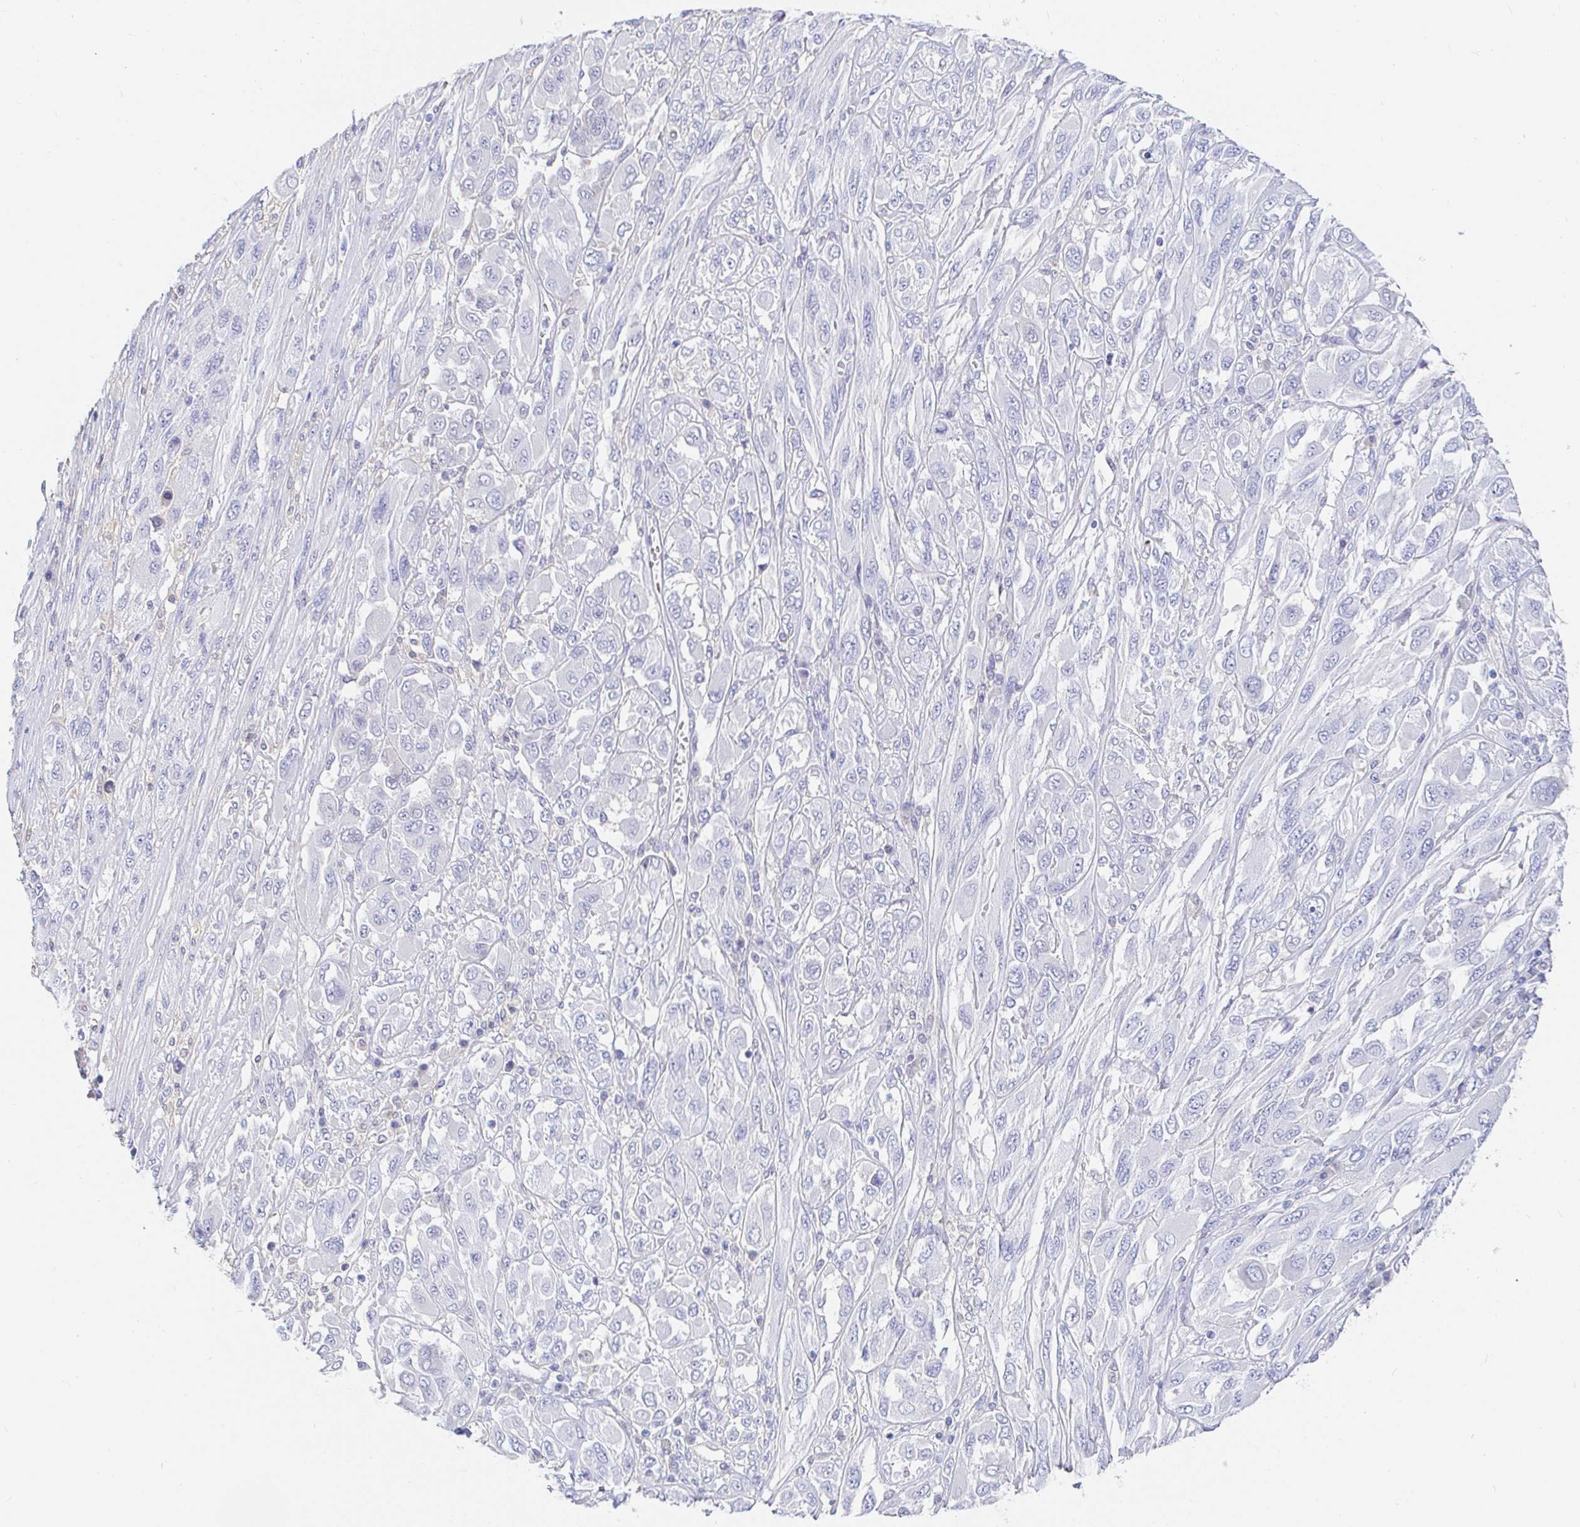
{"staining": {"intensity": "negative", "quantity": "none", "location": "none"}, "tissue": "melanoma", "cell_type": "Tumor cells", "image_type": "cancer", "snomed": [{"axis": "morphology", "description": "Malignant melanoma, NOS"}, {"axis": "topography", "description": "Skin"}], "caption": "Photomicrograph shows no significant protein staining in tumor cells of melanoma.", "gene": "PDE6B", "patient": {"sex": "female", "age": 91}}